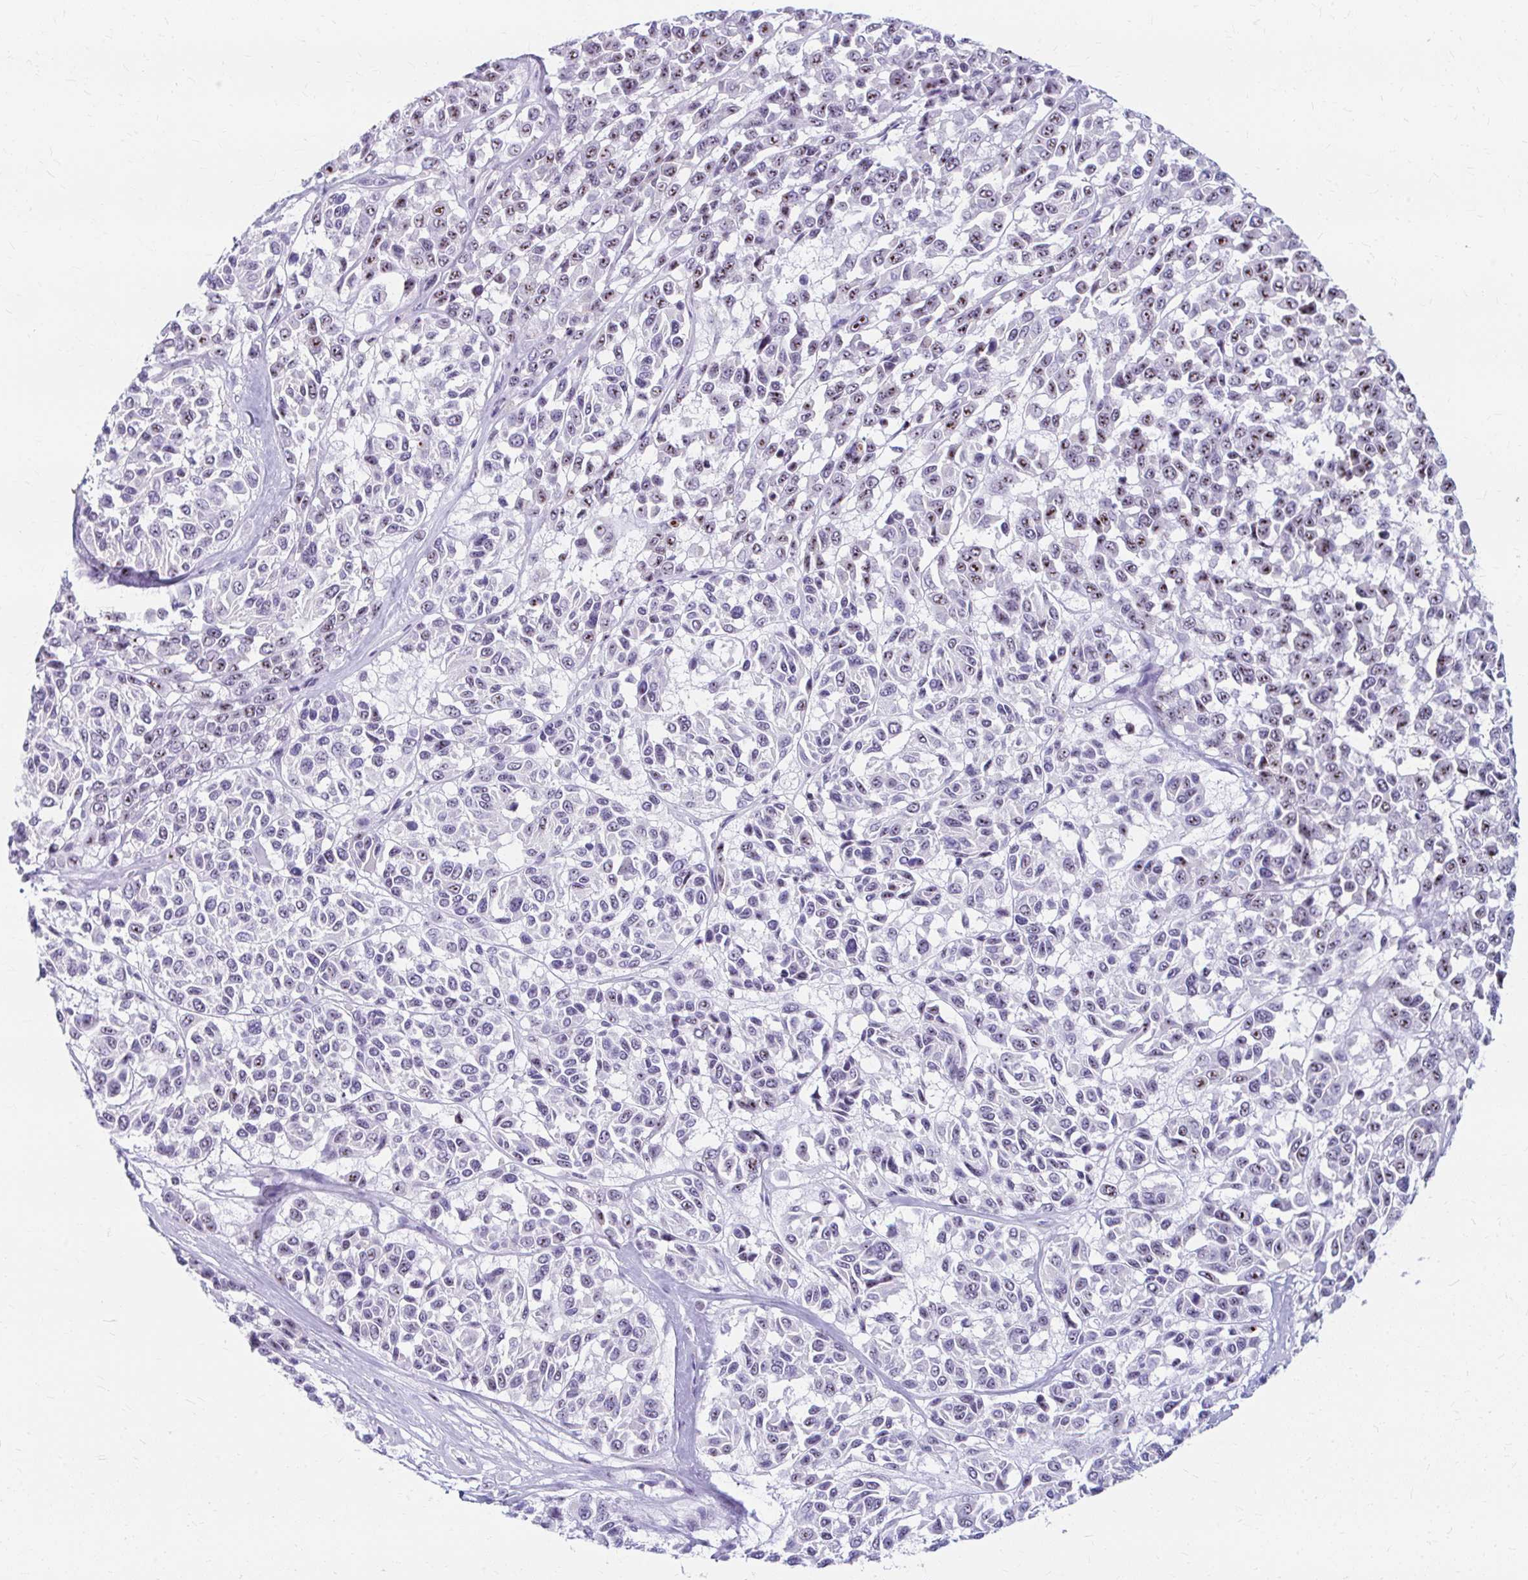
{"staining": {"intensity": "moderate", "quantity": "25%-75%", "location": "nuclear"}, "tissue": "melanoma", "cell_type": "Tumor cells", "image_type": "cancer", "snomed": [{"axis": "morphology", "description": "Malignant melanoma, NOS"}, {"axis": "topography", "description": "Skin"}], "caption": "Immunohistochemistry (IHC) of malignant melanoma shows medium levels of moderate nuclear positivity in approximately 25%-75% of tumor cells. Using DAB (3,3'-diaminobenzidine) (brown) and hematoxylin (blue) stains, captured at high magnification using brightfield microscopy.", "gene": "FTSJ3", "patient": {"sex": "female", "age": 66}}